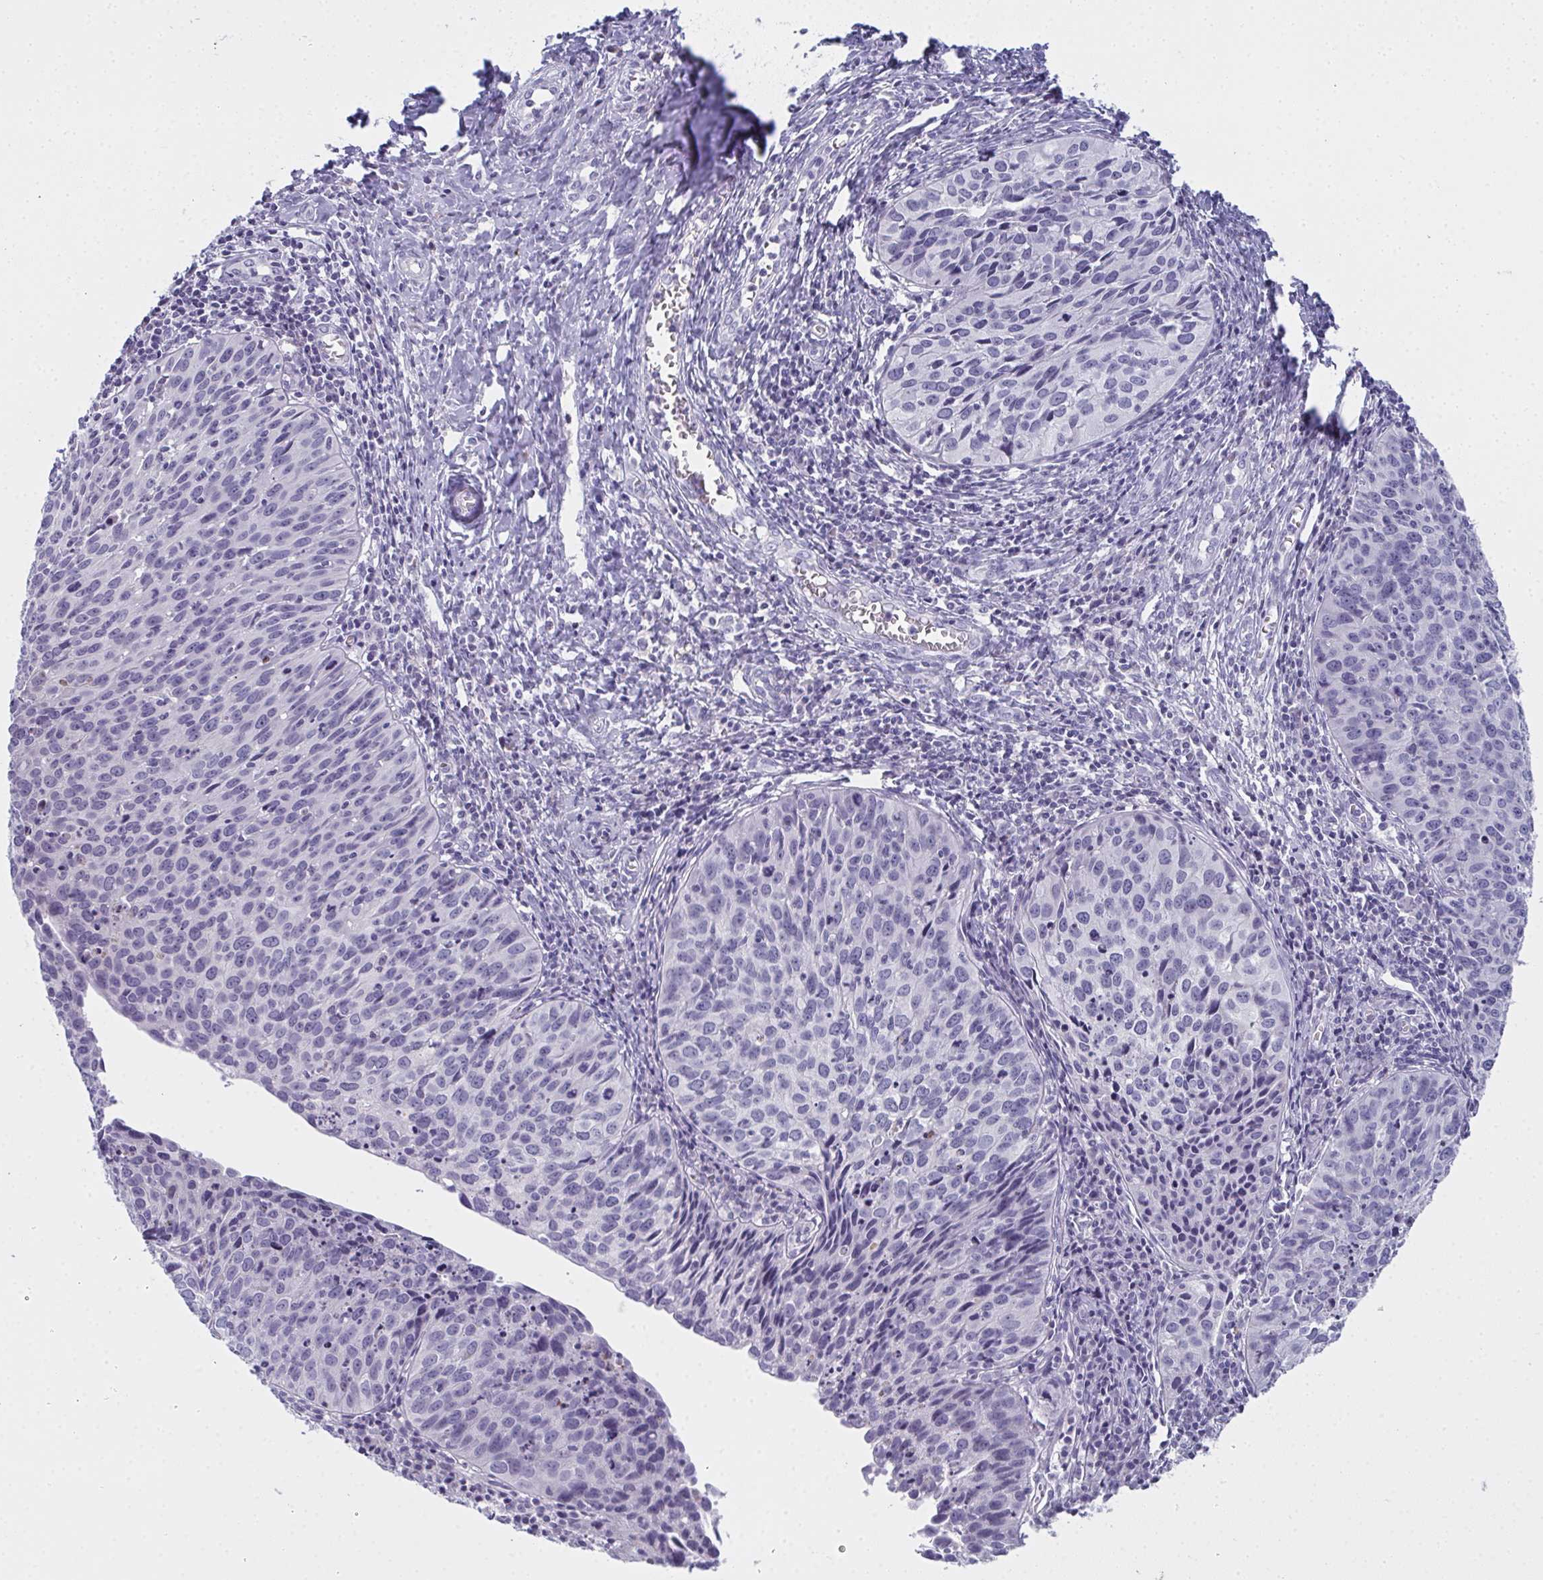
{"staining": {"intensity": "negative", "quantity": "none", "location": "none"}, "tissue": "cervical cancer", "cell_type": "Tumor cells", "image_type": "cancer", "snomed": [{"axis": "morphology", "description": "Squamous cell carcinoma, NOS"}, {"axis": "topography", "description": "Cervix"}], "caption": "Immunohistochemical staining of cervical cancer shows no significant staining in tumor cells.", "gene": "SLC36A2", "patient": {"sex": "female", "age": 31}}